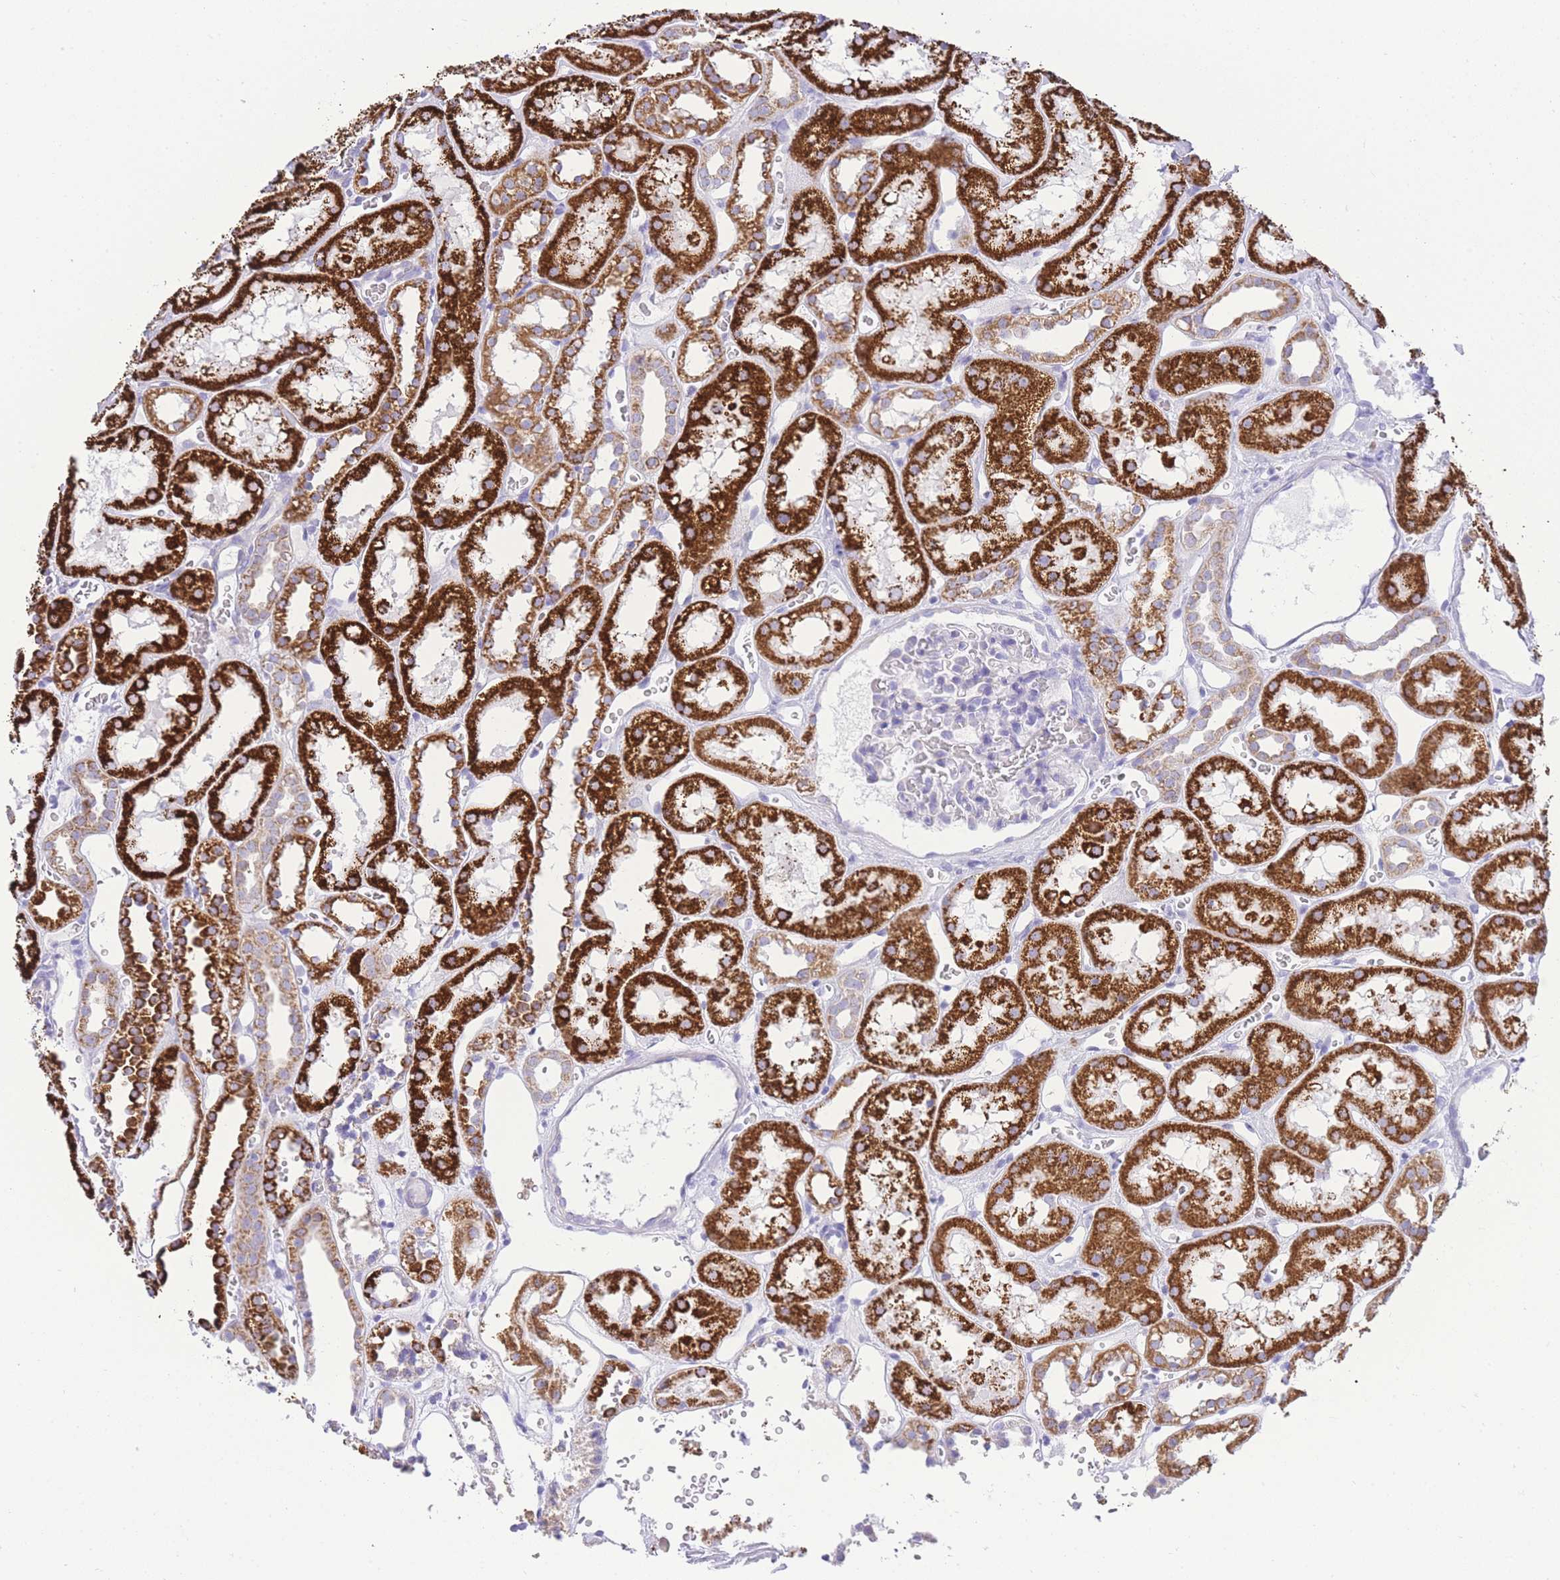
{"staining": {"intensity": "negative", "quantity": "none", "location": "none"}, "tissue": "kidney", "cell_type": "Cells in glomeruli", "image_type": "normal", "snomed": [{"axis": "morphology", "description": "Normal tissue, NOS"}, {"axis": "topography", "description": "Kidney"}], "caption": "Human kidney stained for a protein using IHC demonstrates no expression in cells in glomeruli.", "gene": "ACSM4", "patient": {"sex": "female", "age": 41}}